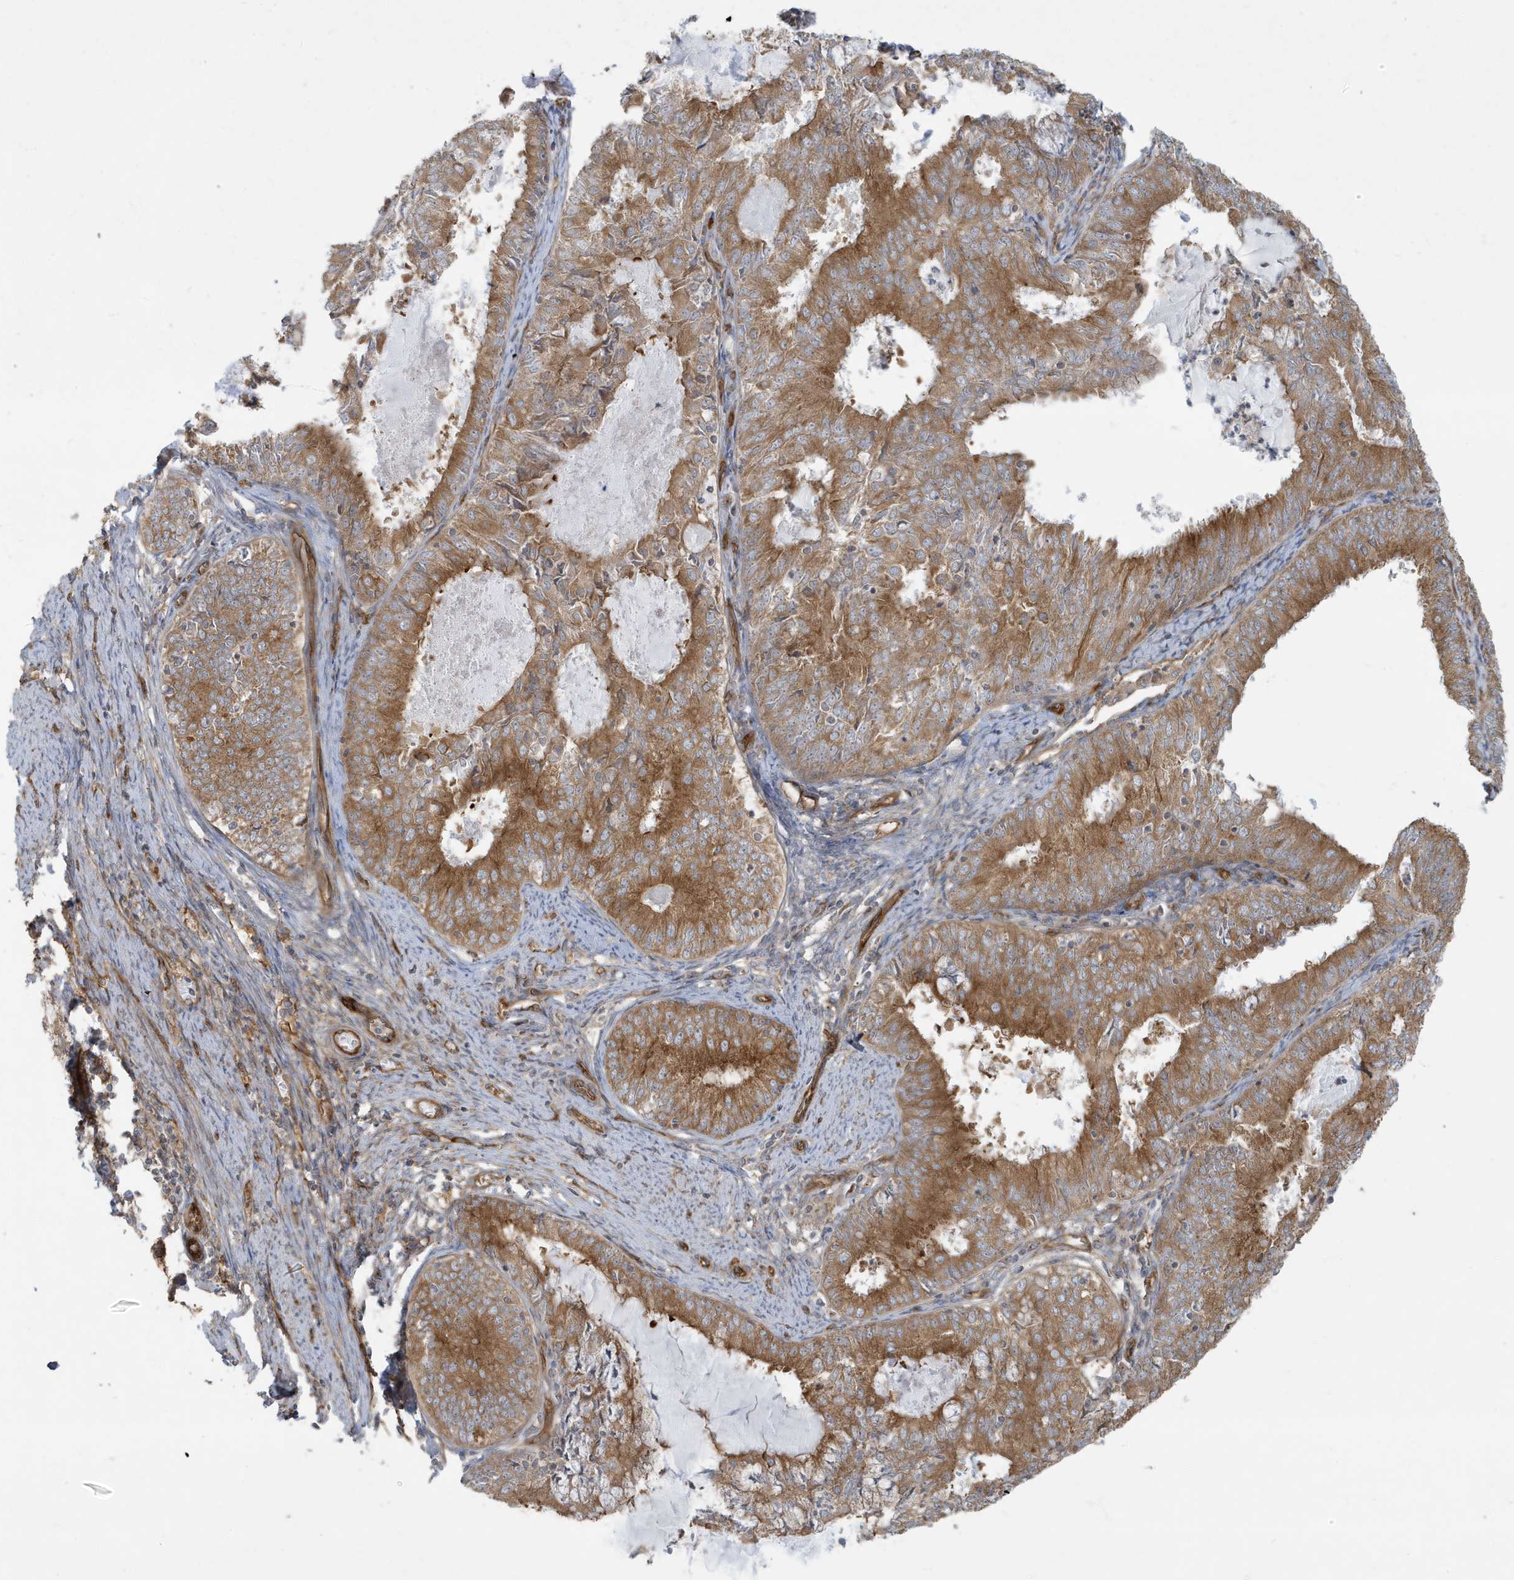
{"staining": {"intensity": "moderate", "quantity": ">75%", "location": "cytoplasmic/membranous"}, "tissue": "endometrial cancer", "cell_type": "Tumor cells", "image_type": "cancer", "snomed": [{"axis": "morphology", "description": "Adenocarcinoma, NOS"}, {"axis": "topography", "description": "Endometrium"}], "caption": "This histopathology image displays immunohistochemistry staining of adenocarcinoma (endometrial), with medium moderate cytoplasmic/membranous expression in about >75% of tumor cells.", "gene": "ATP23", "patient": {"sex": "female", "age": 57}}